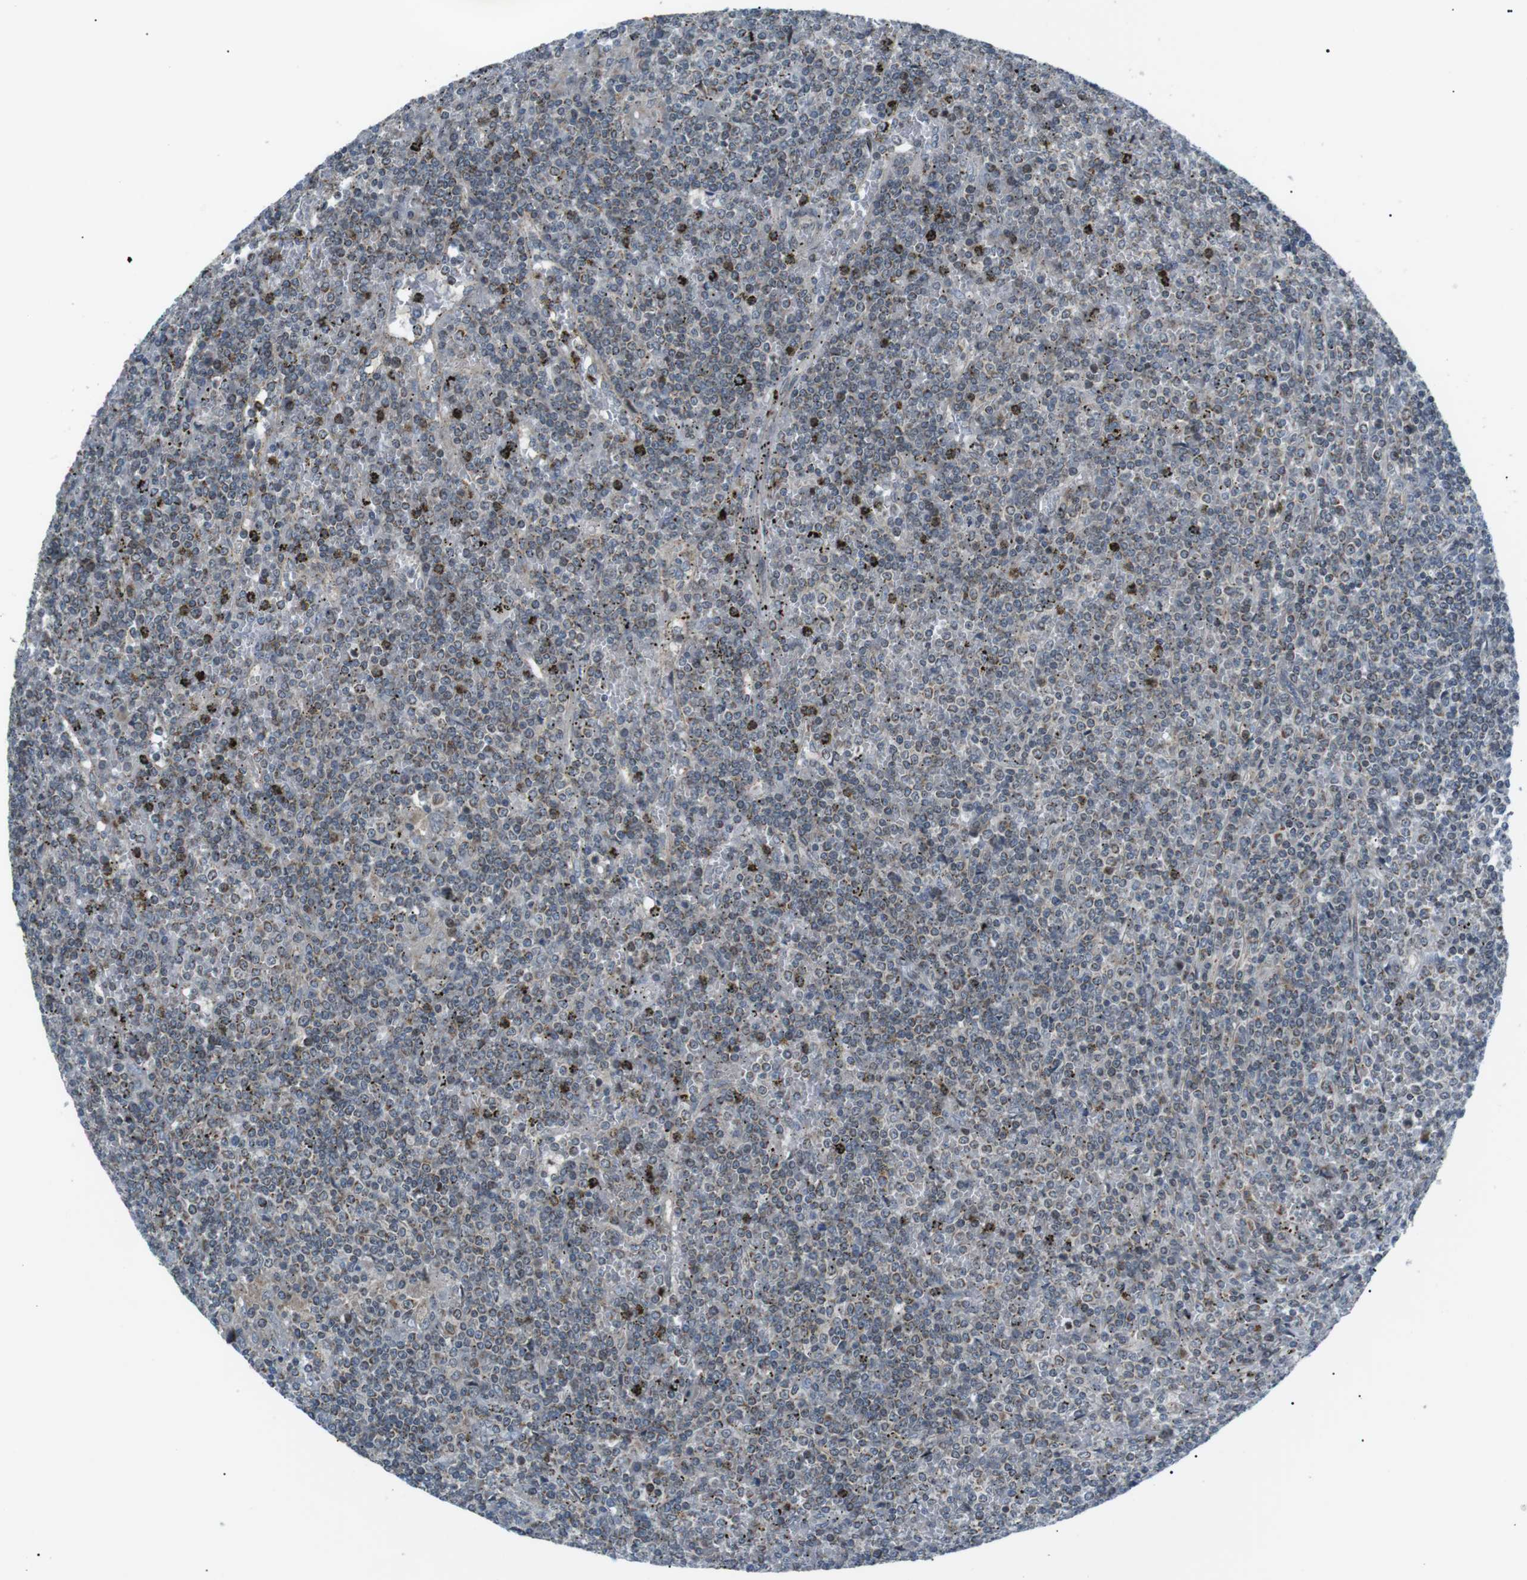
{"staining": {"intensity": "strong", "quantity": "<25%", "location": "cytoplasmic/membranous"}, "tissue": "lymphoma", "cell_type": "Tumor cells", "image_type": "cancer", "snomed": [{"axis": "morphology", "description": "Malignant lymphoma, non-Hodgkin's type, Low grade"}, {"axis": "topography", "description": "Spleen"}], "caption": "IHC micrograph of human lymphoma stained for a protein (brown), which displays medium levels of strong cytoplasmic/membranous positivity in approximately <25% of tumor cells.", "gene": "ARID5B", "patient": {"sex": "female", "age": 19}}